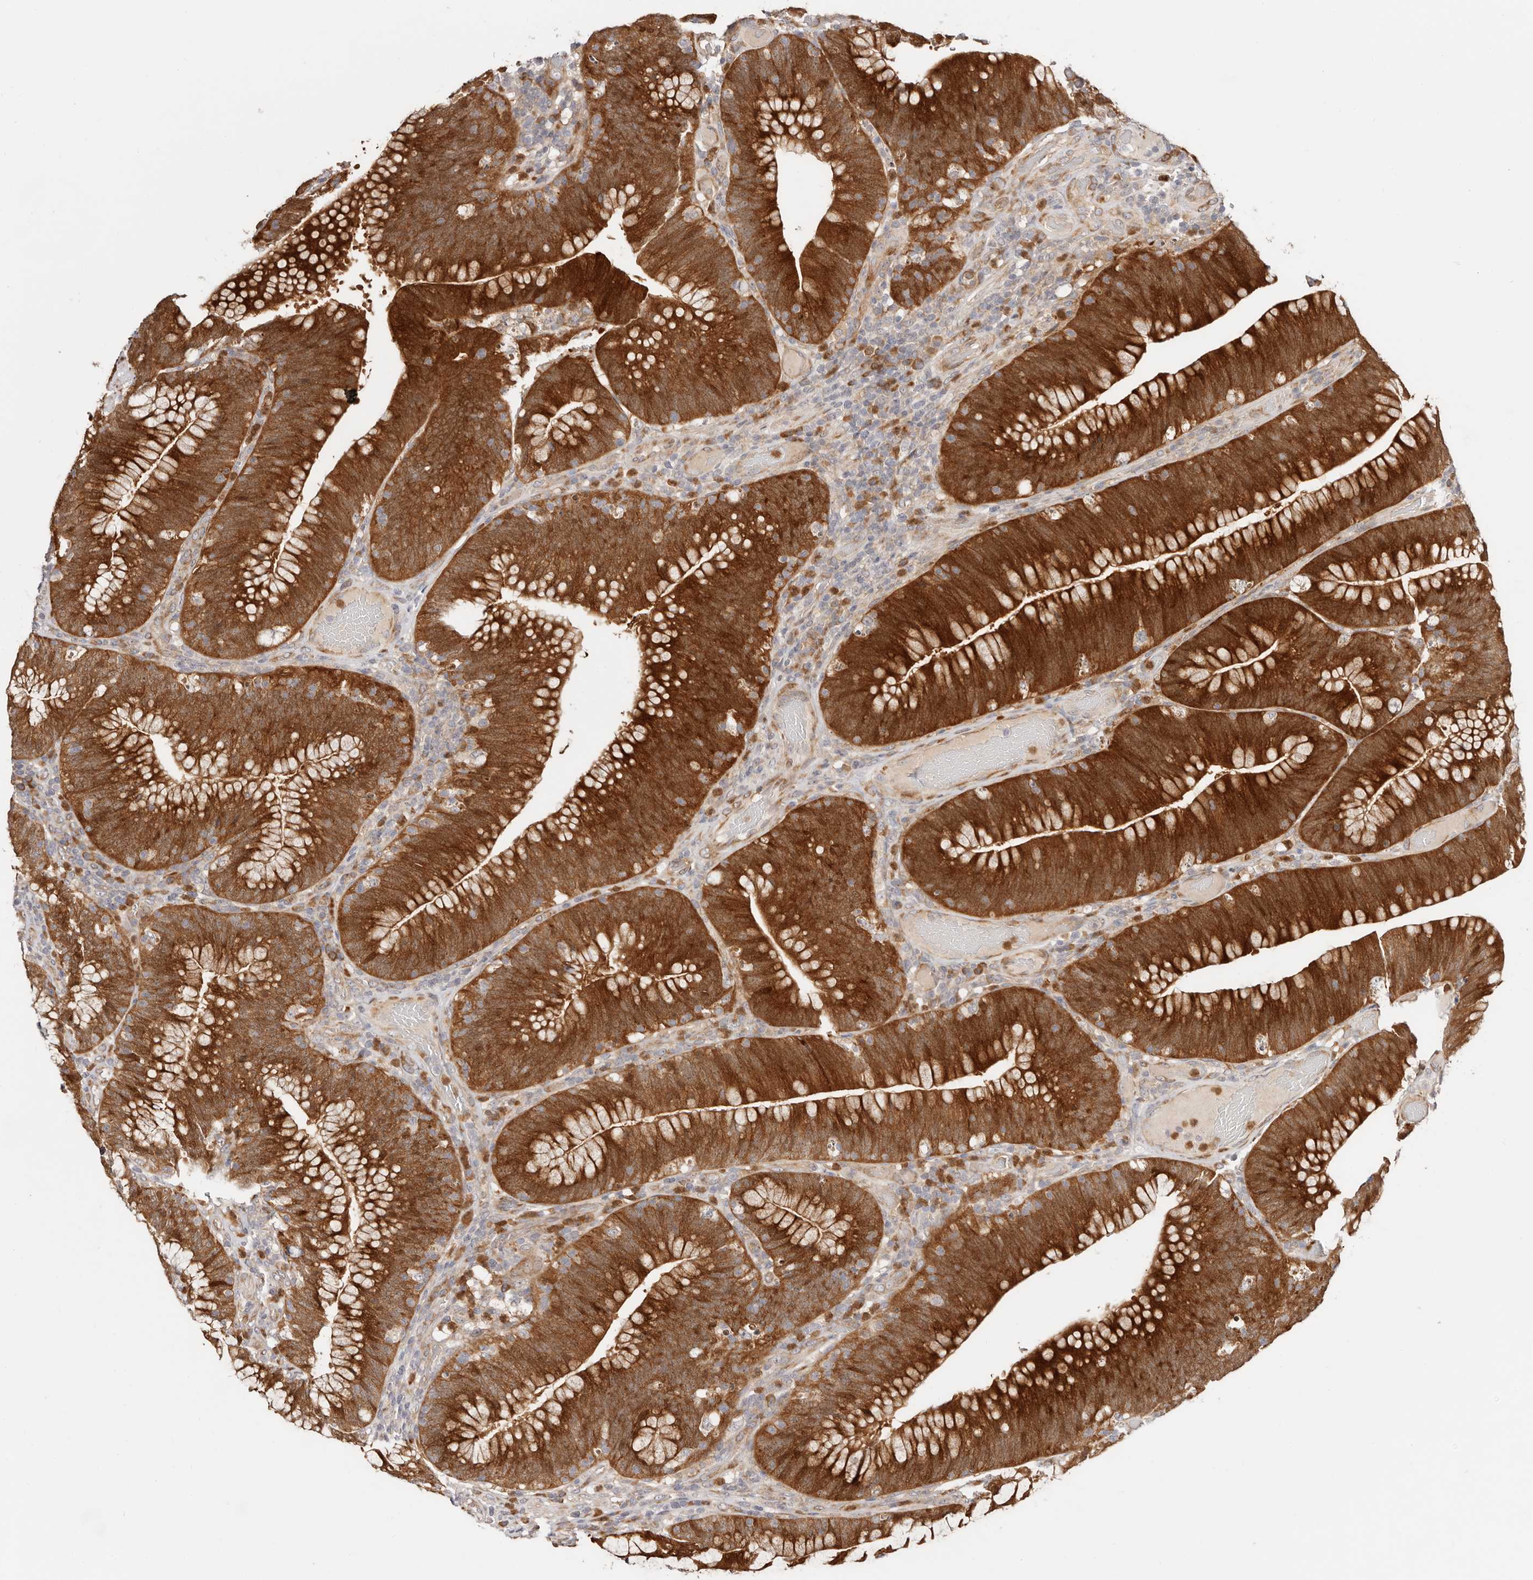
{"staining": {"intensity": "strong", "quantity": ">75%", "location": "cytoplasmic/membranous,nuclear"}, "tissue": "colorectal cancer", "cell_type": "Tumor cells", "image_type": "cancer", "snomed": [{"axis": "morphology", "description": "Normal tissue, NOS"}, {"axis": "topography", "description": "Colon"}], "caption": "IHC image of neoplastic tissue: human colorectal cancer stained using immunohistochemistry (IHC) demonstrates high levels of strong protein expression localized specifically in the cytoplasmic/membranous and nuclear of tumor cells, appearing as a cytoplasmic/membranous and nuclear brown color.", "gene": "BCL2L15", "patient": {"sex": "female", "age": 82}}